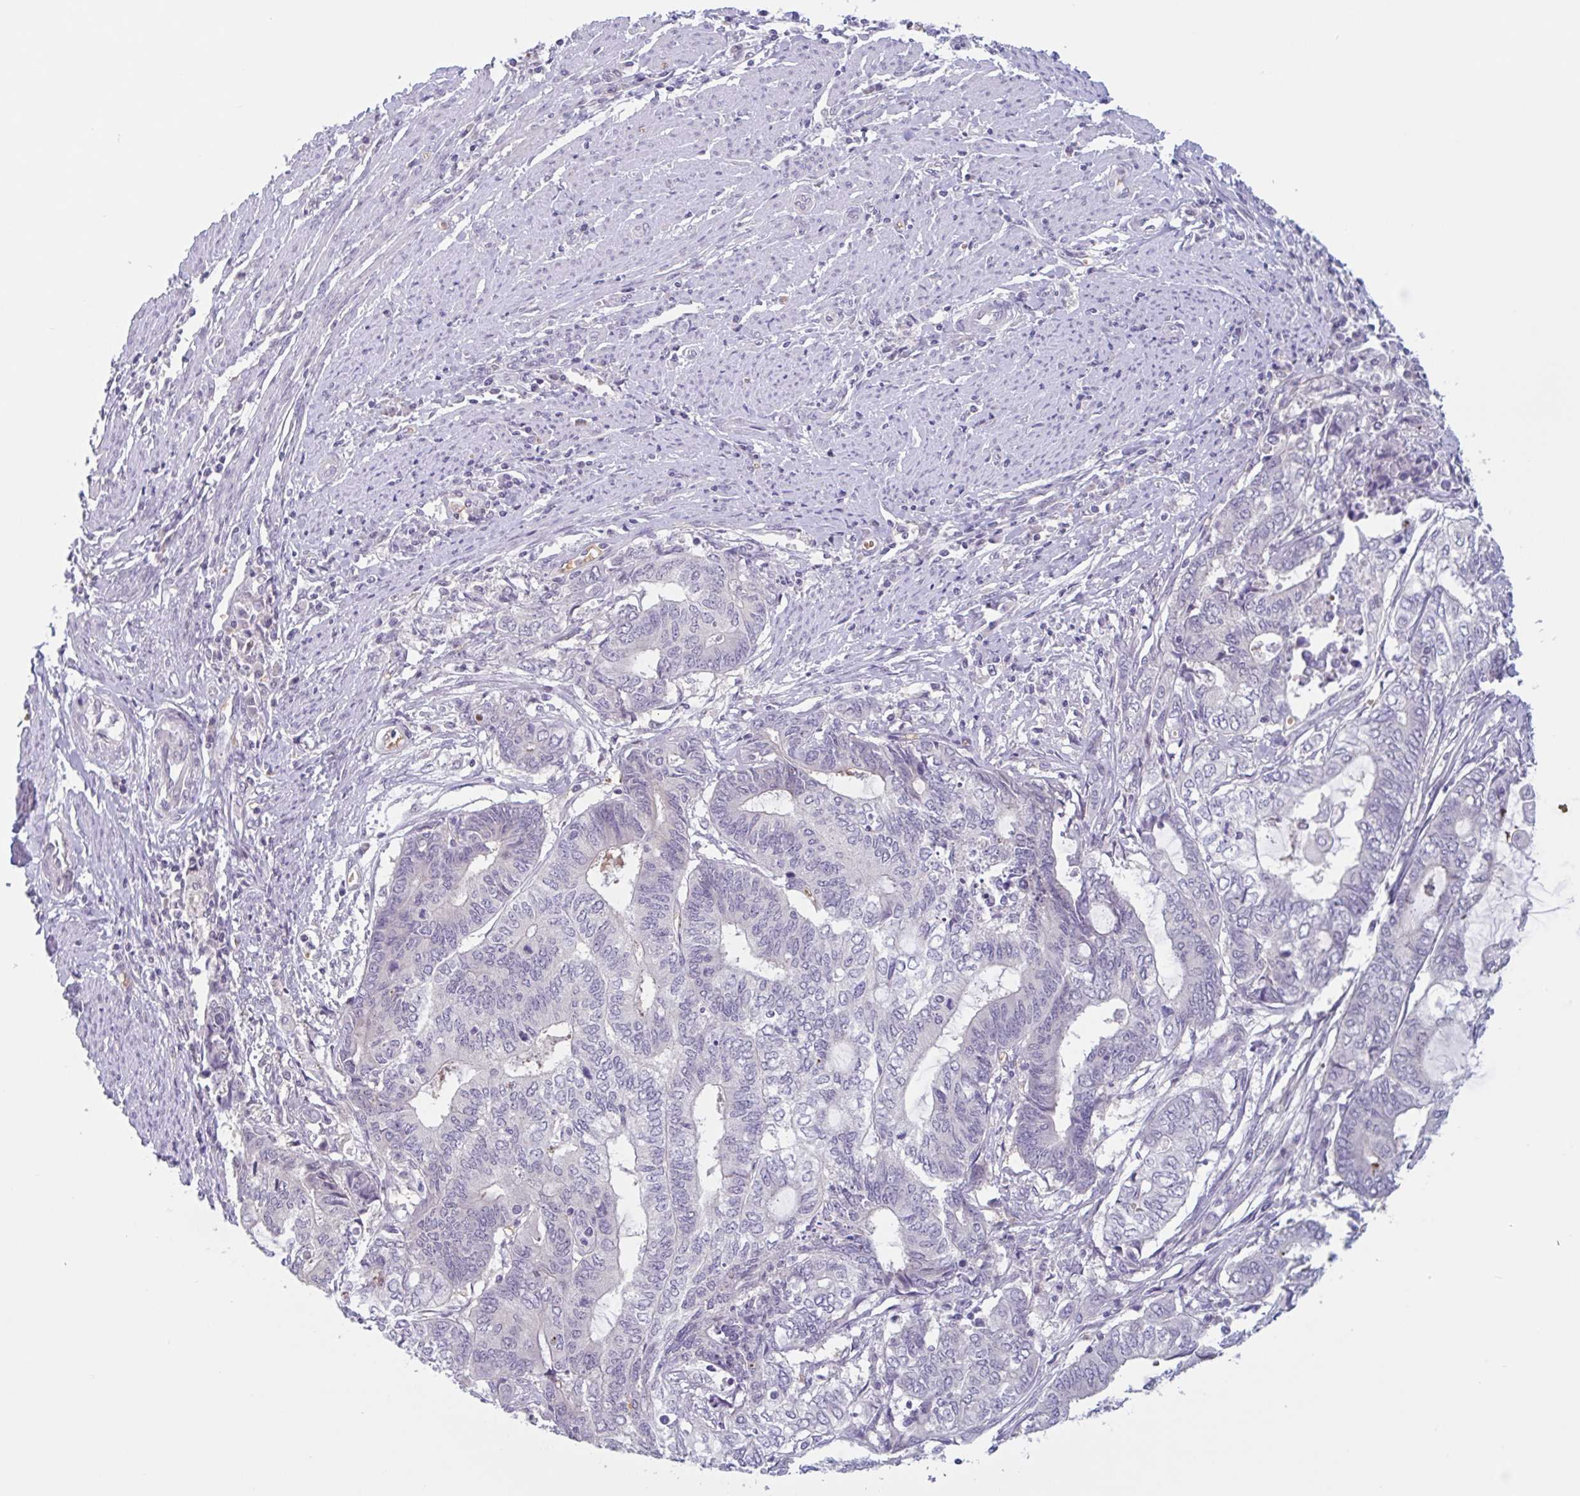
{"staining": {"intensity": "negative", "quantity": "none", "location": "none"}, "tissue": "endometrial cancer", "cell_type": "Tumor cells", "image_type": "cancer", "snomed": [{"axis": "morphology", "description": "Adenocarcinoma, NOS"}, {"axis": "topography", "description": "Uterus"}, {"axis": "topography", "description": "Endometrium"}], "caption": "High power microscopy micrograph of an immunohistochemistry histopathology image of endometrial adenocarcinoma, revealing no significant staining in tumor cells. (DAB IHC with hematoxylin counter stain).", "gene": "RHAG", "patient": {"sex": "female", "age": 70}}